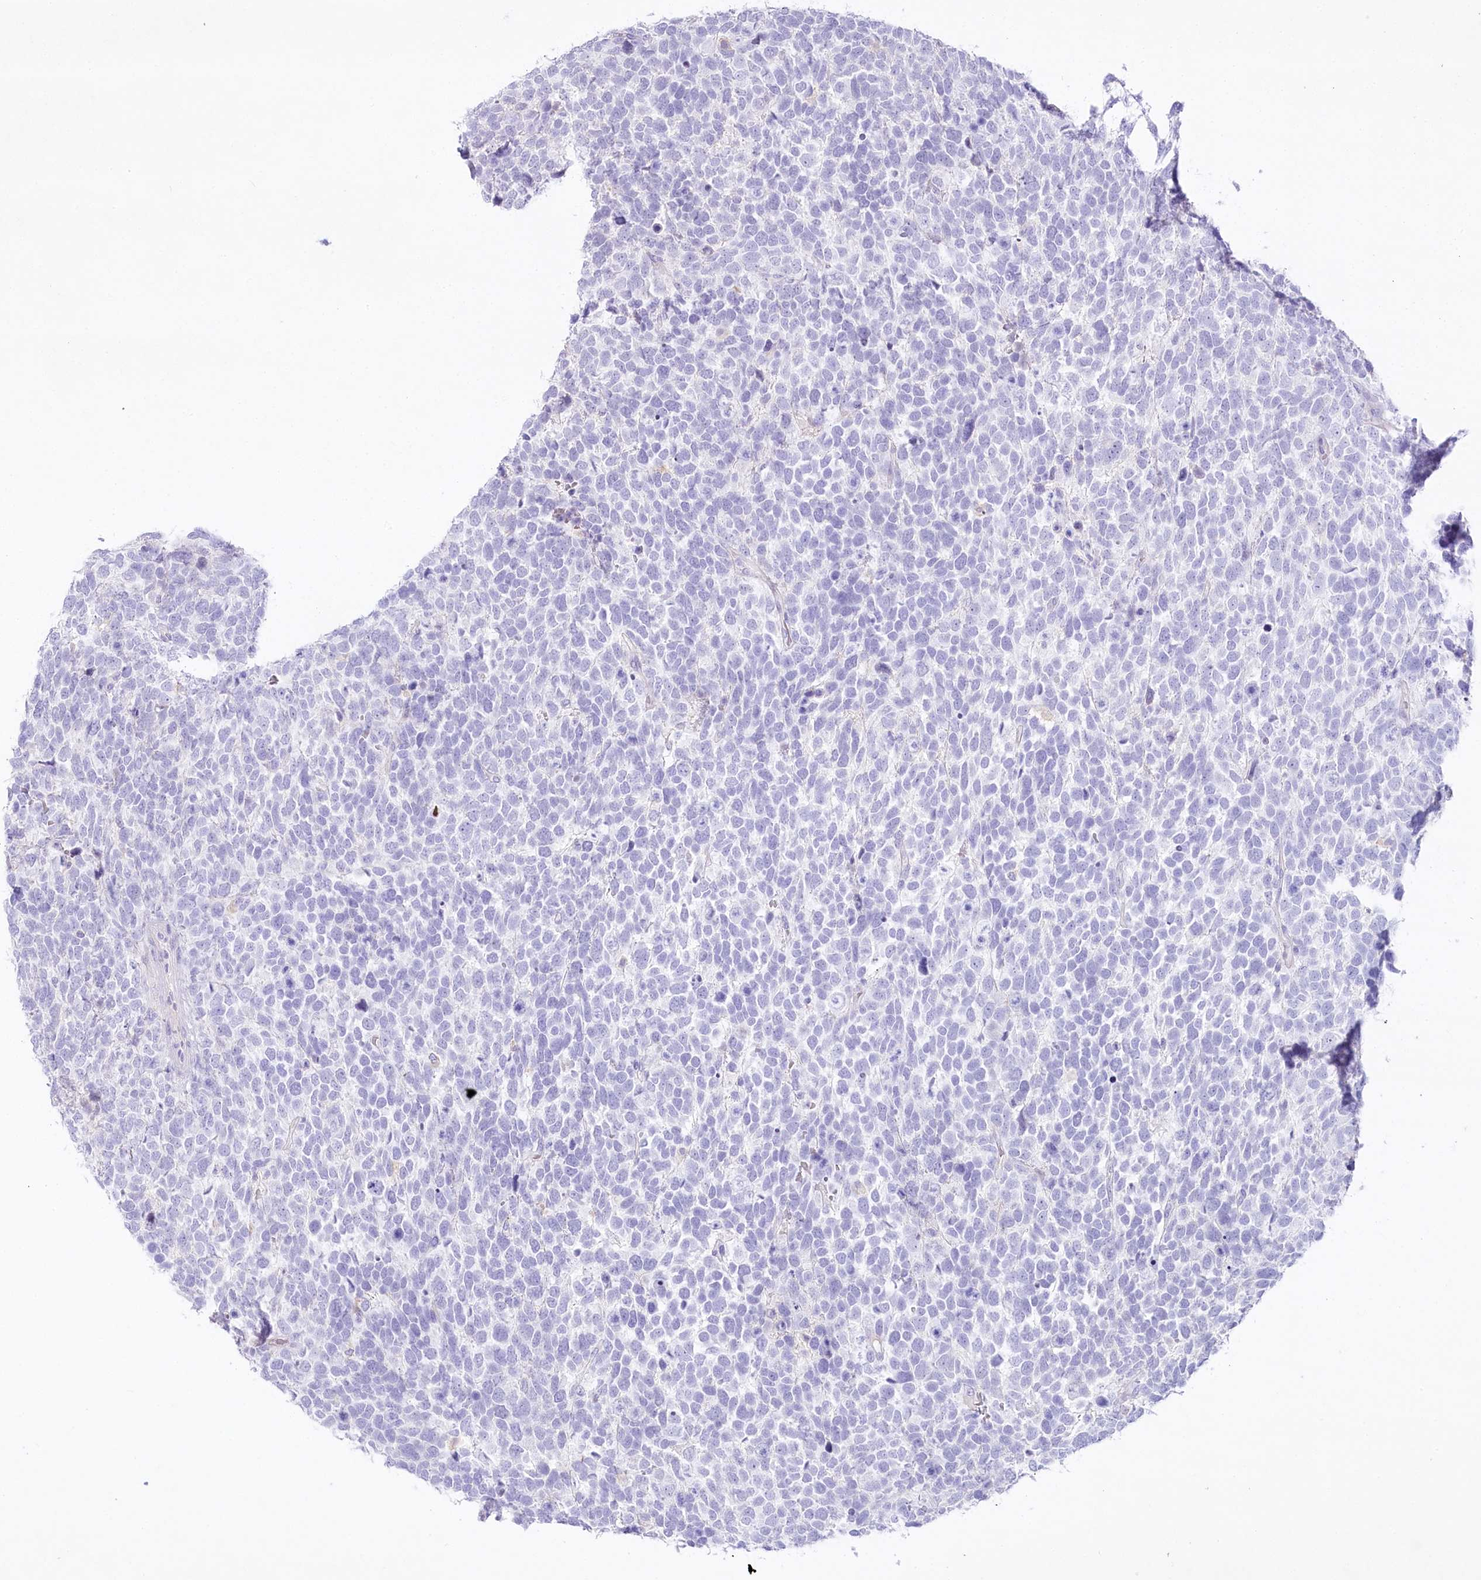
{"staining": {"intensity": "negative", "quantity": "none", "location": "none"}, "tissue": "urothelial cancer", "cell_type": "Tumor cells", "image_type": "cancer", "snomed": [{"axis": "morphology", "description": "Urothelial carcinoma, High grade"}, {"axis": "topography", "description": "Urinary bladder"}], "caption": "Micrograph shows no protein staining in tumor cells of high-grade urothelial carcinoma tissue.", "gene": "MYOZ1", "patient": {"sex": "female", "age": 82}}